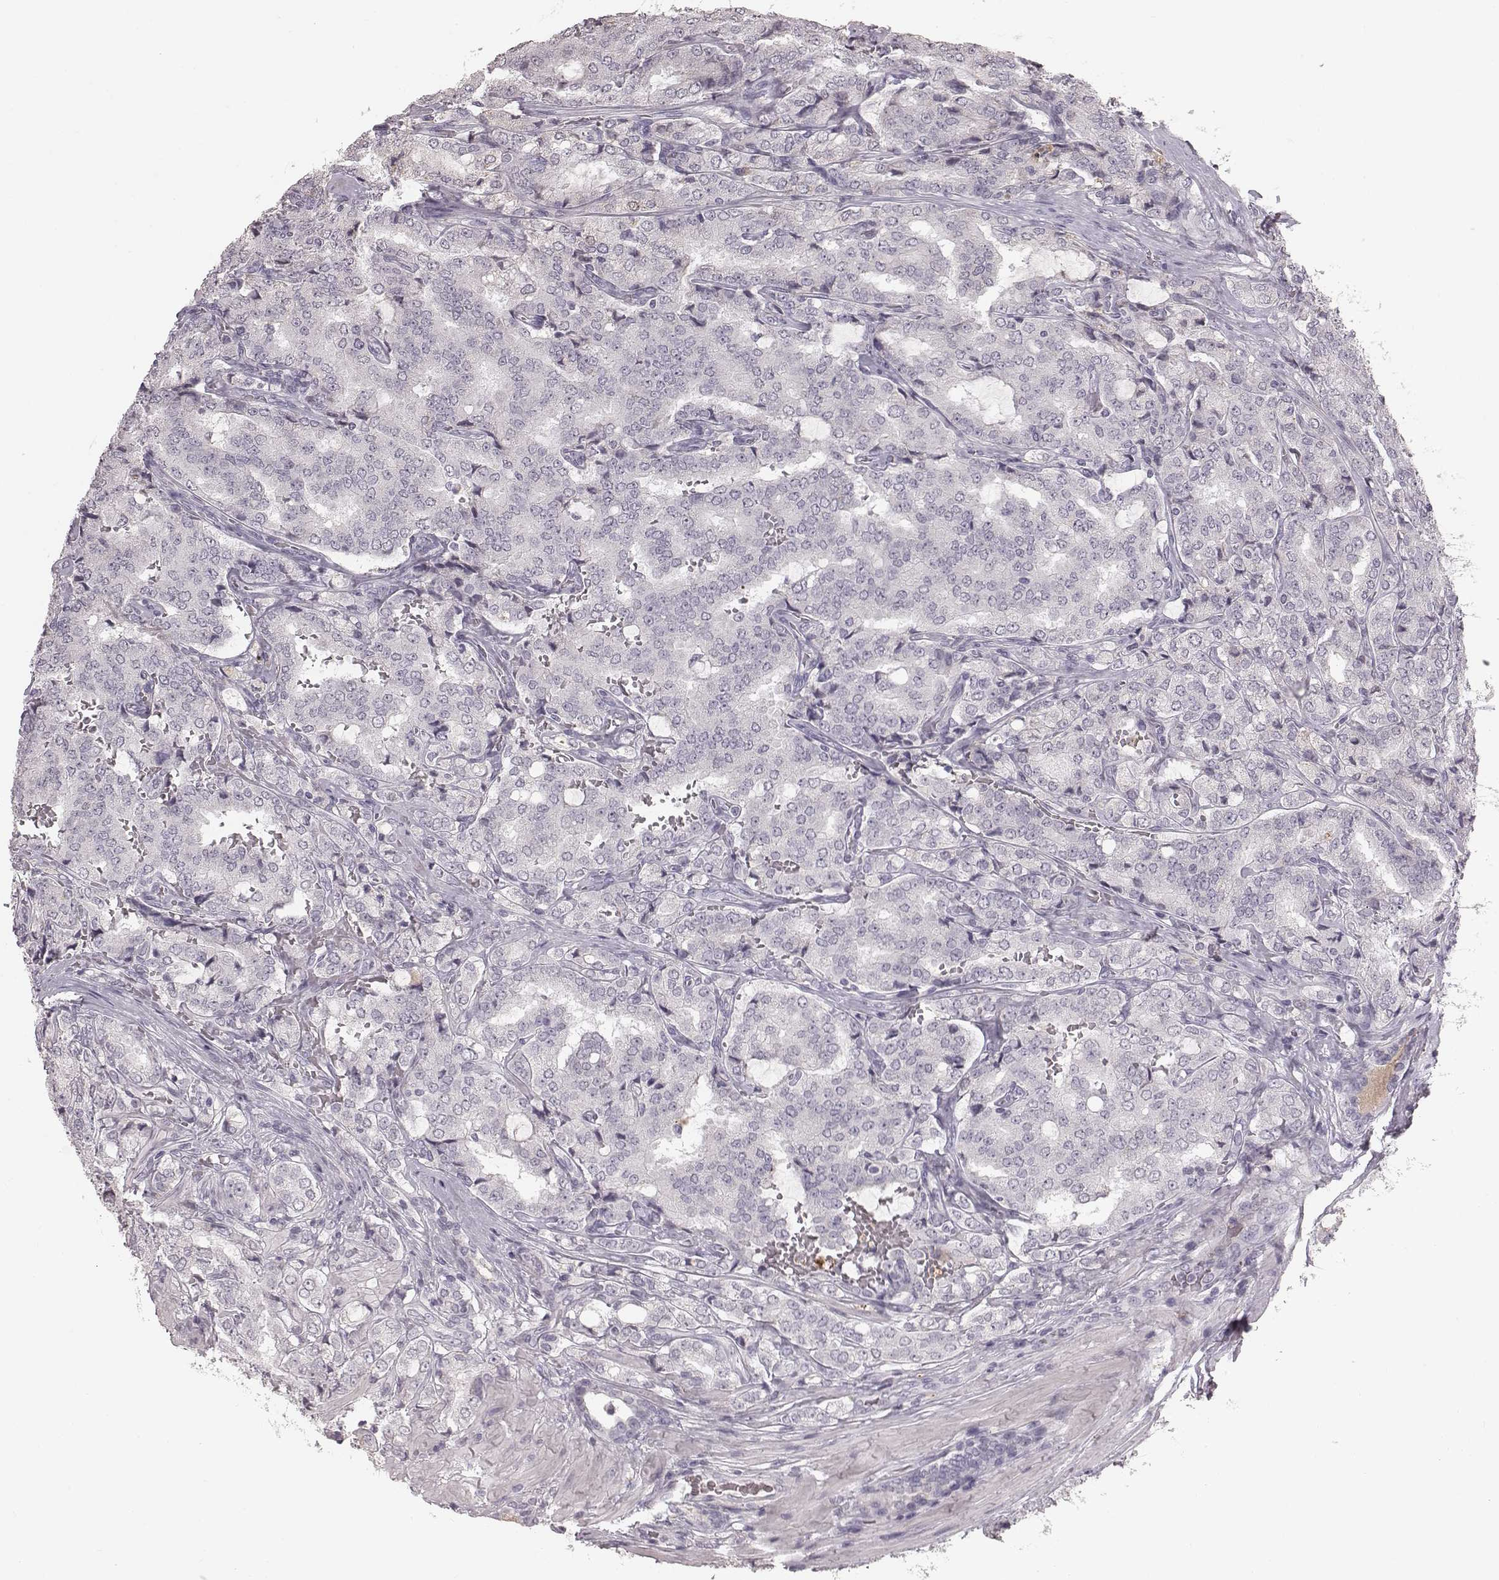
{"staining": {"intensity": "negative", "quantity": "none", "location": "none"}, "tissue": "prostate cancer", "cell_type": "Tumor cells", "image_type": "cancer", "snomed": [{"axis": "morphology", "description": "Adenocarcinoma, NOS"}, {"axis": "topography", "description": "Prostate"}], "caption": "Tumor cells show no significant protein positivity in adenocarcinoma (prostate).", "gene": "CFTR", "patient": {"sex": "male", "age": 65}}